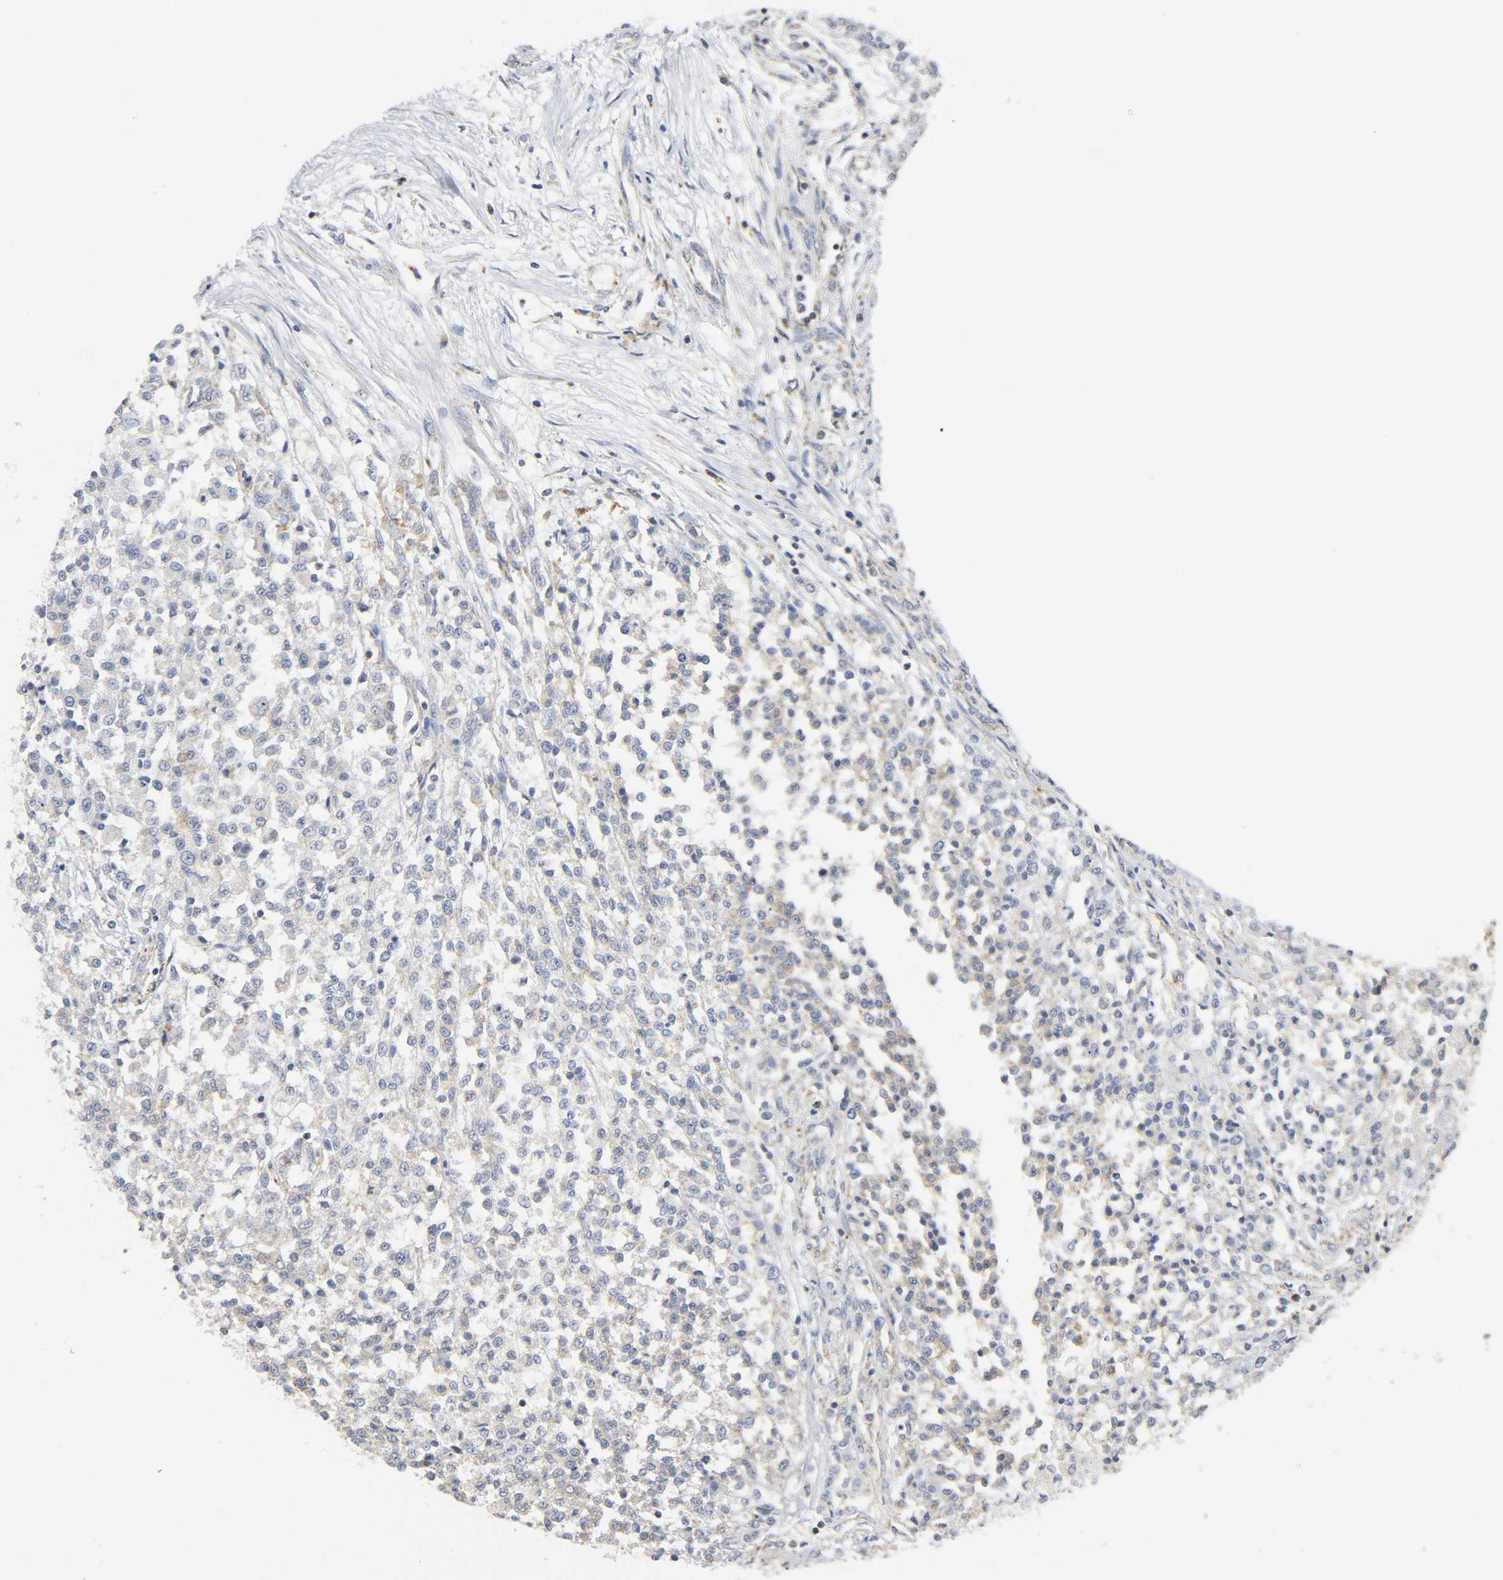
{"staining": {"intensity": "negative", "quantity": "none", "location": "none"}, "tissue": "testis cancer", "cell_type": "Tumor cells", "image_type": "cancer", "snomed": [{"axis": "morphology", "description": "Seminoma, NOS"}, {"axis": "topography", "description": "Testis"}], "caption": "High magnification brightfield microscopy of seminoma (testis) stained with DAB (3,3'-diaminobenzidine) (brown) and counterstained with hematoxylin (blue): tumor cells show no significant staining.", "gene": "BAK1", "patient": {"sex": "male", "age": 59}}